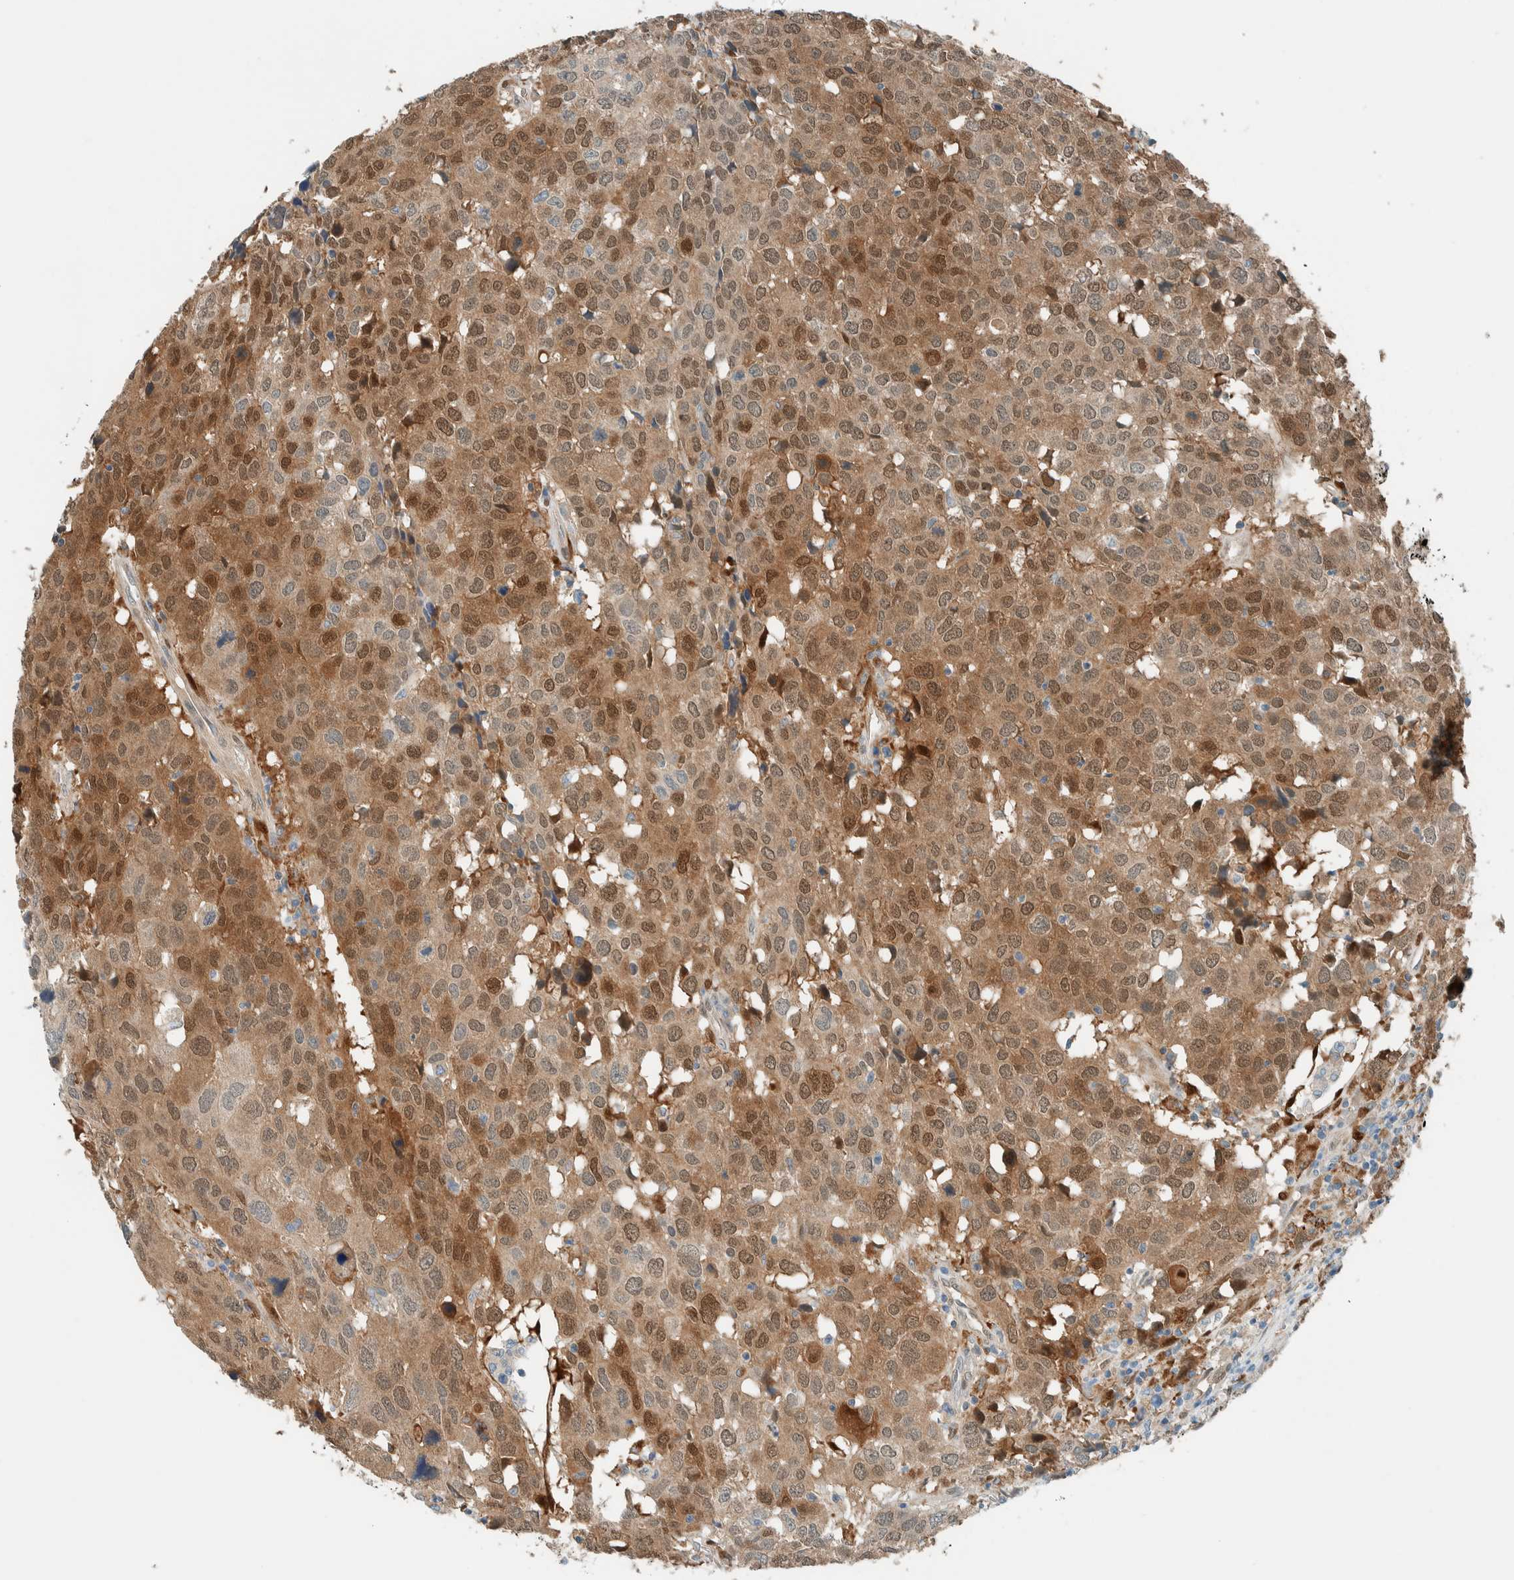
{"staining": {"intensity": "moderate", "quantity": ">75%", "location": "cytoplasmic/membranous,nuclear"}, "tissue": "head and neck cancer", "cell_type": "Tumor cells", "image_type": "cancer", "snomed": [{"axis": "morphology", "description": "Squamous cell carcinoma, NOS"}, {"axis": "topography", "description": "Head-Neck"}], "caption": "Approximately >75% of tumor cells in human squamous cell carcinoma (head and neck) show moderate cytoplasmic/membranous and nuclear protein expression as visualized by brown immunohistochemical staining.", "gene": "NXN", "patient": {"sex": "male", "age": 66}}